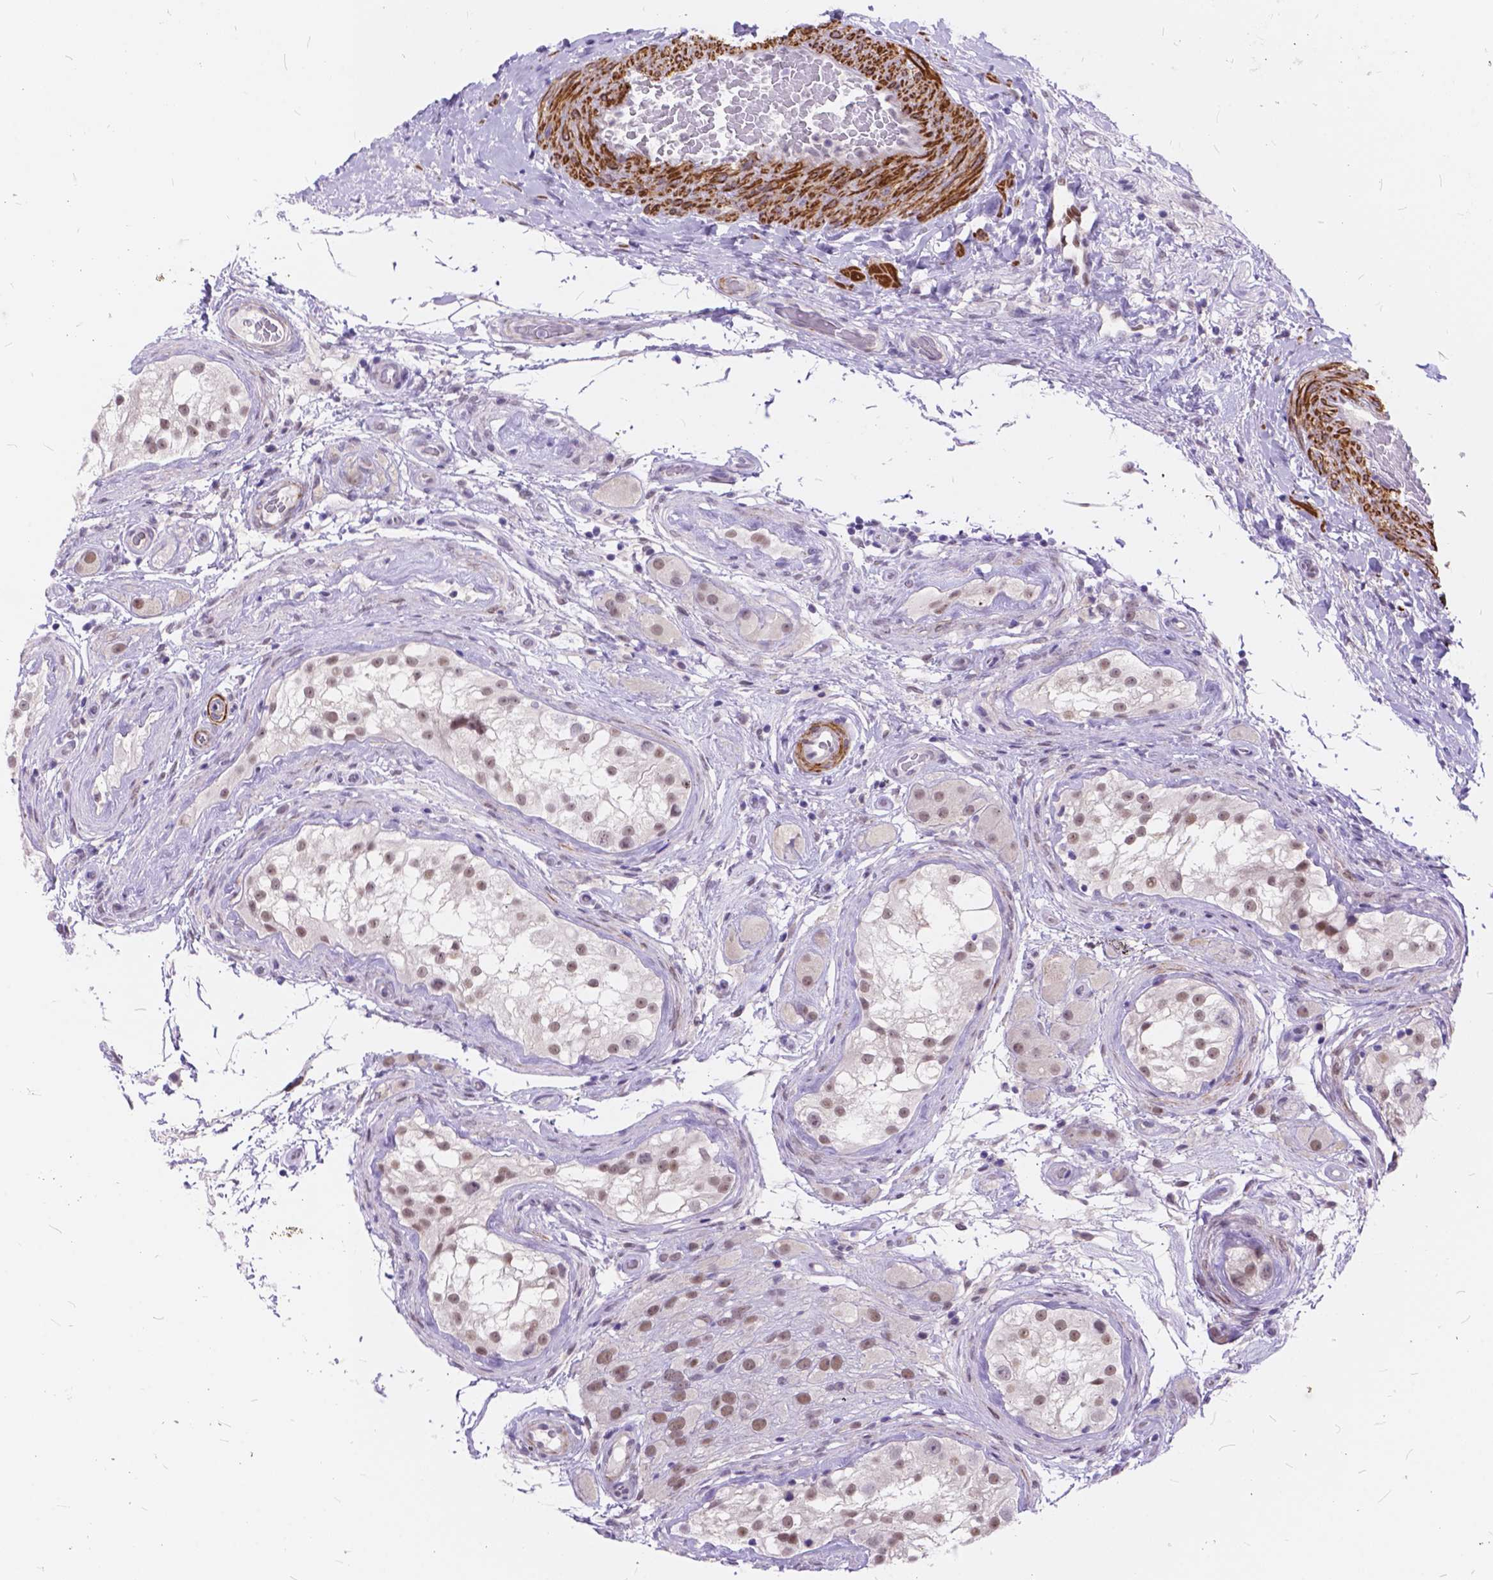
{"staining": {"intensity": "weak", "quantity": ">75%", "location": "nuclear"}, "tissue": "testis cancer", "cell_type": "Tumor cells", "image_type": "cancer", "snomed": [{"axis": "morphology", "description": "Seminoma, NOS"}, {"axis": "morphology", "description": "Carcinoma, Embryonal, NOS"}, {"axis": "topography", "description": "Testis"}], "caption": "Testis cancer (embryonal carcinoma) stained for a protein (brown) reveals weak nuclear positive staining in about >75% of tumor cells.", "gene": "MAN2C1", "patient": {"sex": "male", "age": 41}}